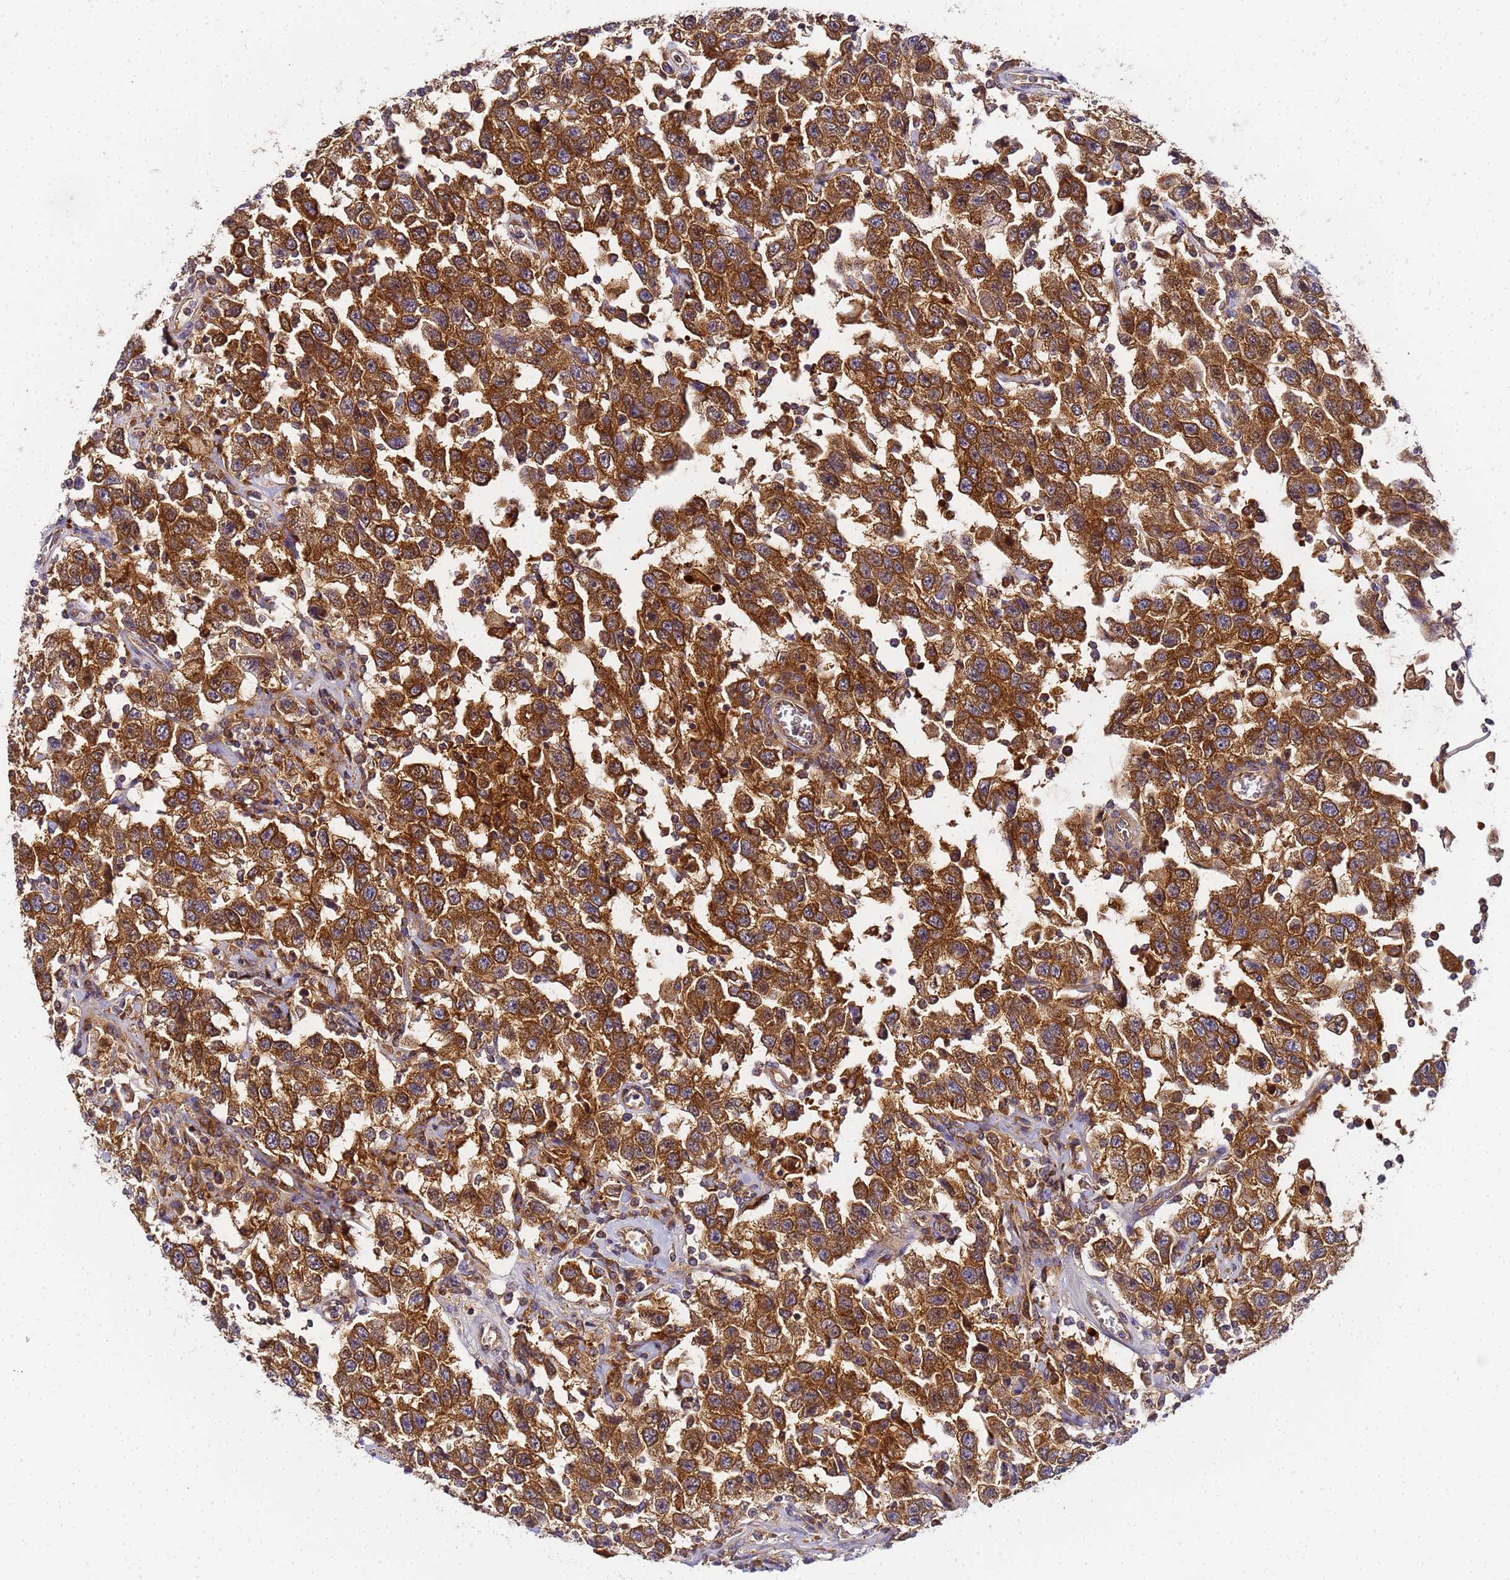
{"staining": {"intensity": "strong", "quantity": ">75%", "location": "cytoplasmic/membranous"}, "tissue": "testis cancer", "cell_type": "Tumor cells", "image_type": "cancer", "snomed": [{"axis": "morphology", "description": "Seminoma, NOS"}, {"axis": "topography", "description": "Testis"}], "caption": "An image of human testis cancer (seminoma) stained for a protein exhibits strong cytoplasmic/membranous brown staining in tumor cells. Using DAB (brown) and hematoxylin (blue) stains, captured at high magnification using brightfield microscopy.", "gene": "CHM", "patient": {"sex": "male", "age": 41}}